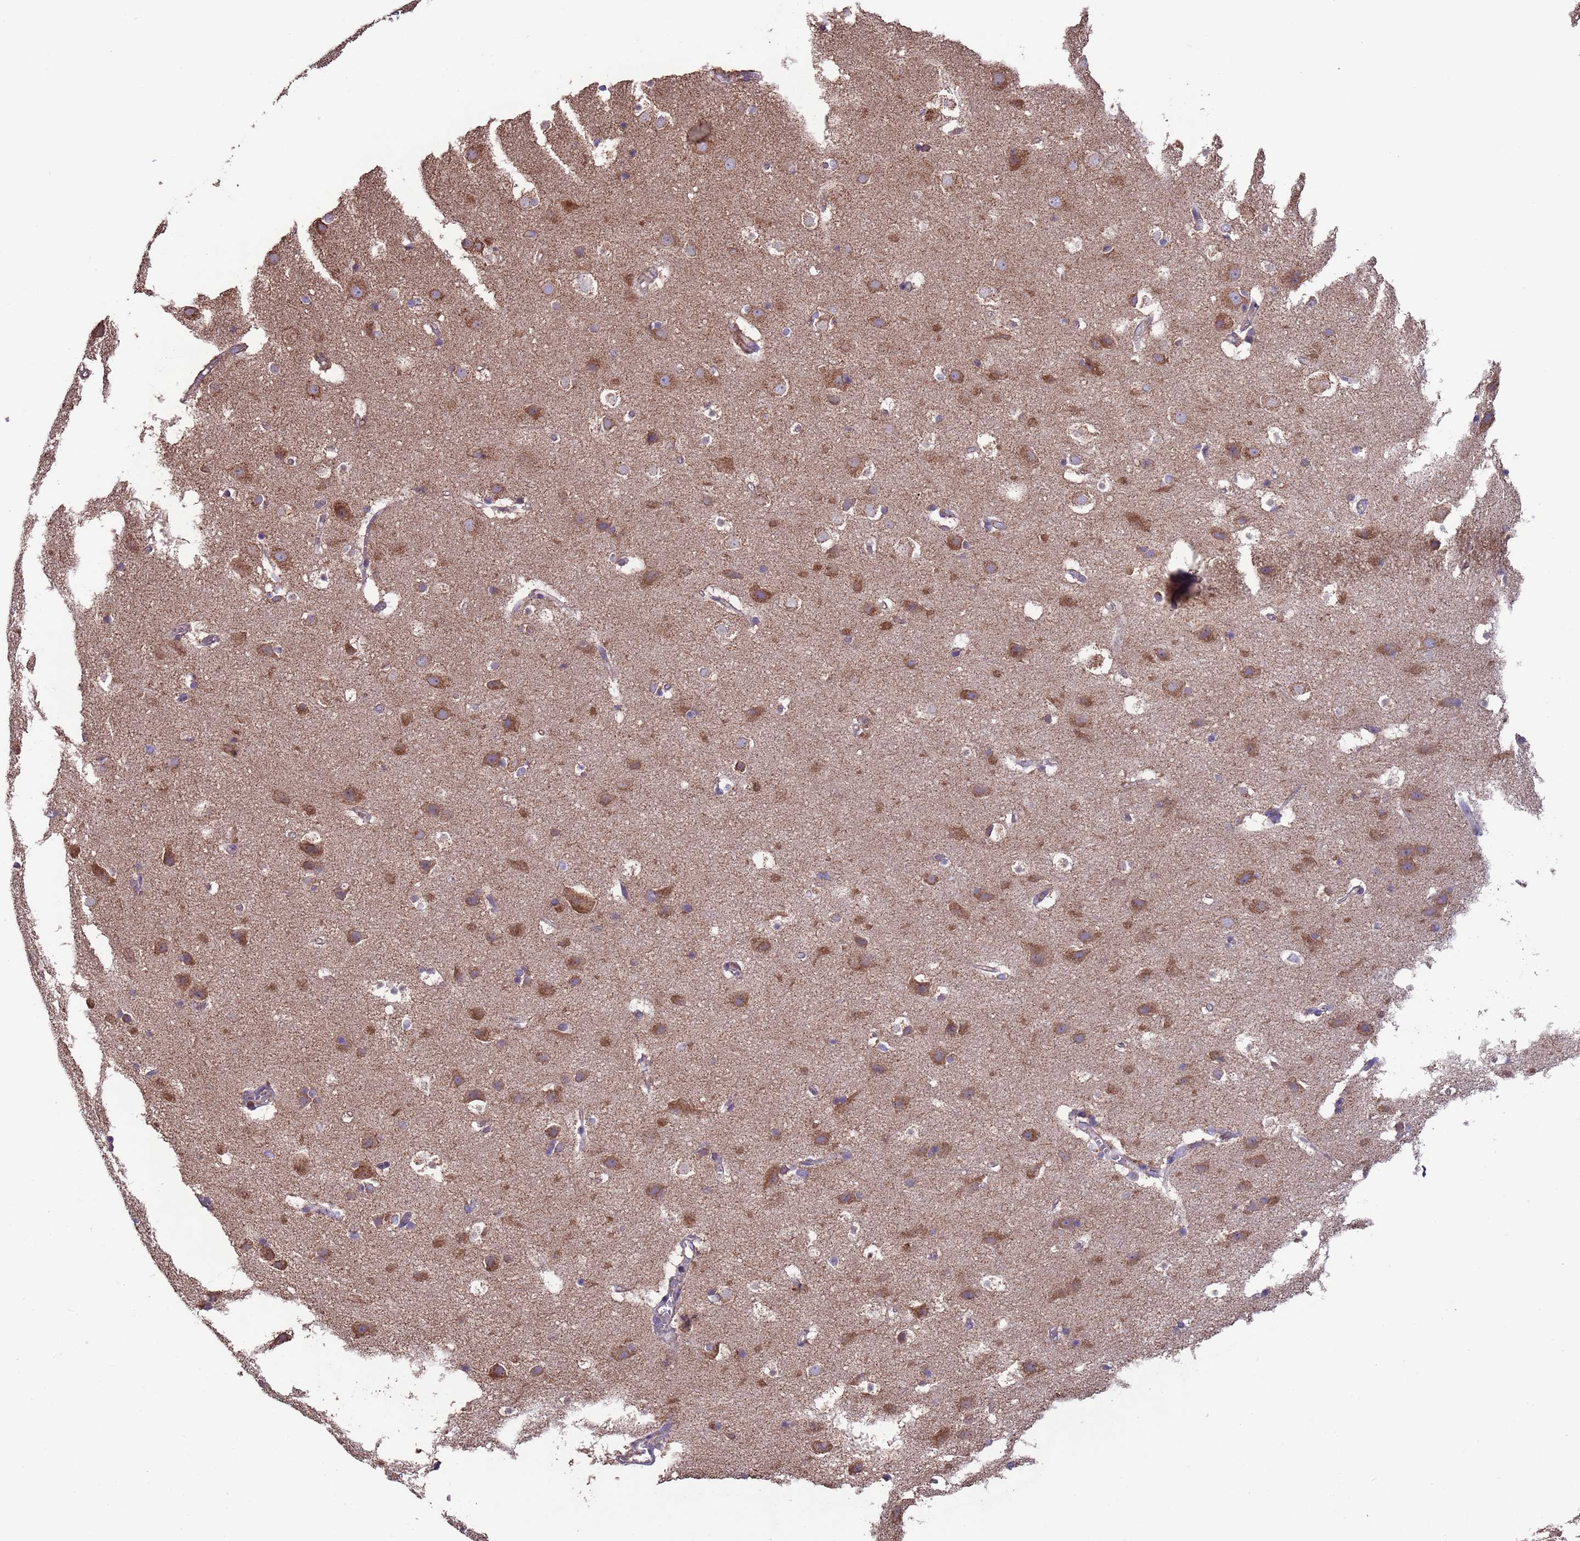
{"staining": {"intensity": "weak", "quantity": "25%-75%", "location": "cytoplasmic/membranous"}, "tissue": "cerebral cortex", "cell_type": "Endothelial cells", "image_type": "normal", "snomed": [{"axis": "morphology", "description": "Normal tissue, NOS"}, {"axis": "topography", "description": "Cerebral cortex"}], "caption": "Protein staining of benign cerebral cortex reveals weak cytoplasmic/membranous staining in about 25%-75% of endothelial cells.", "gene": "EEF1AKMT1", "patient": {"sex": "male", "age": 54}}